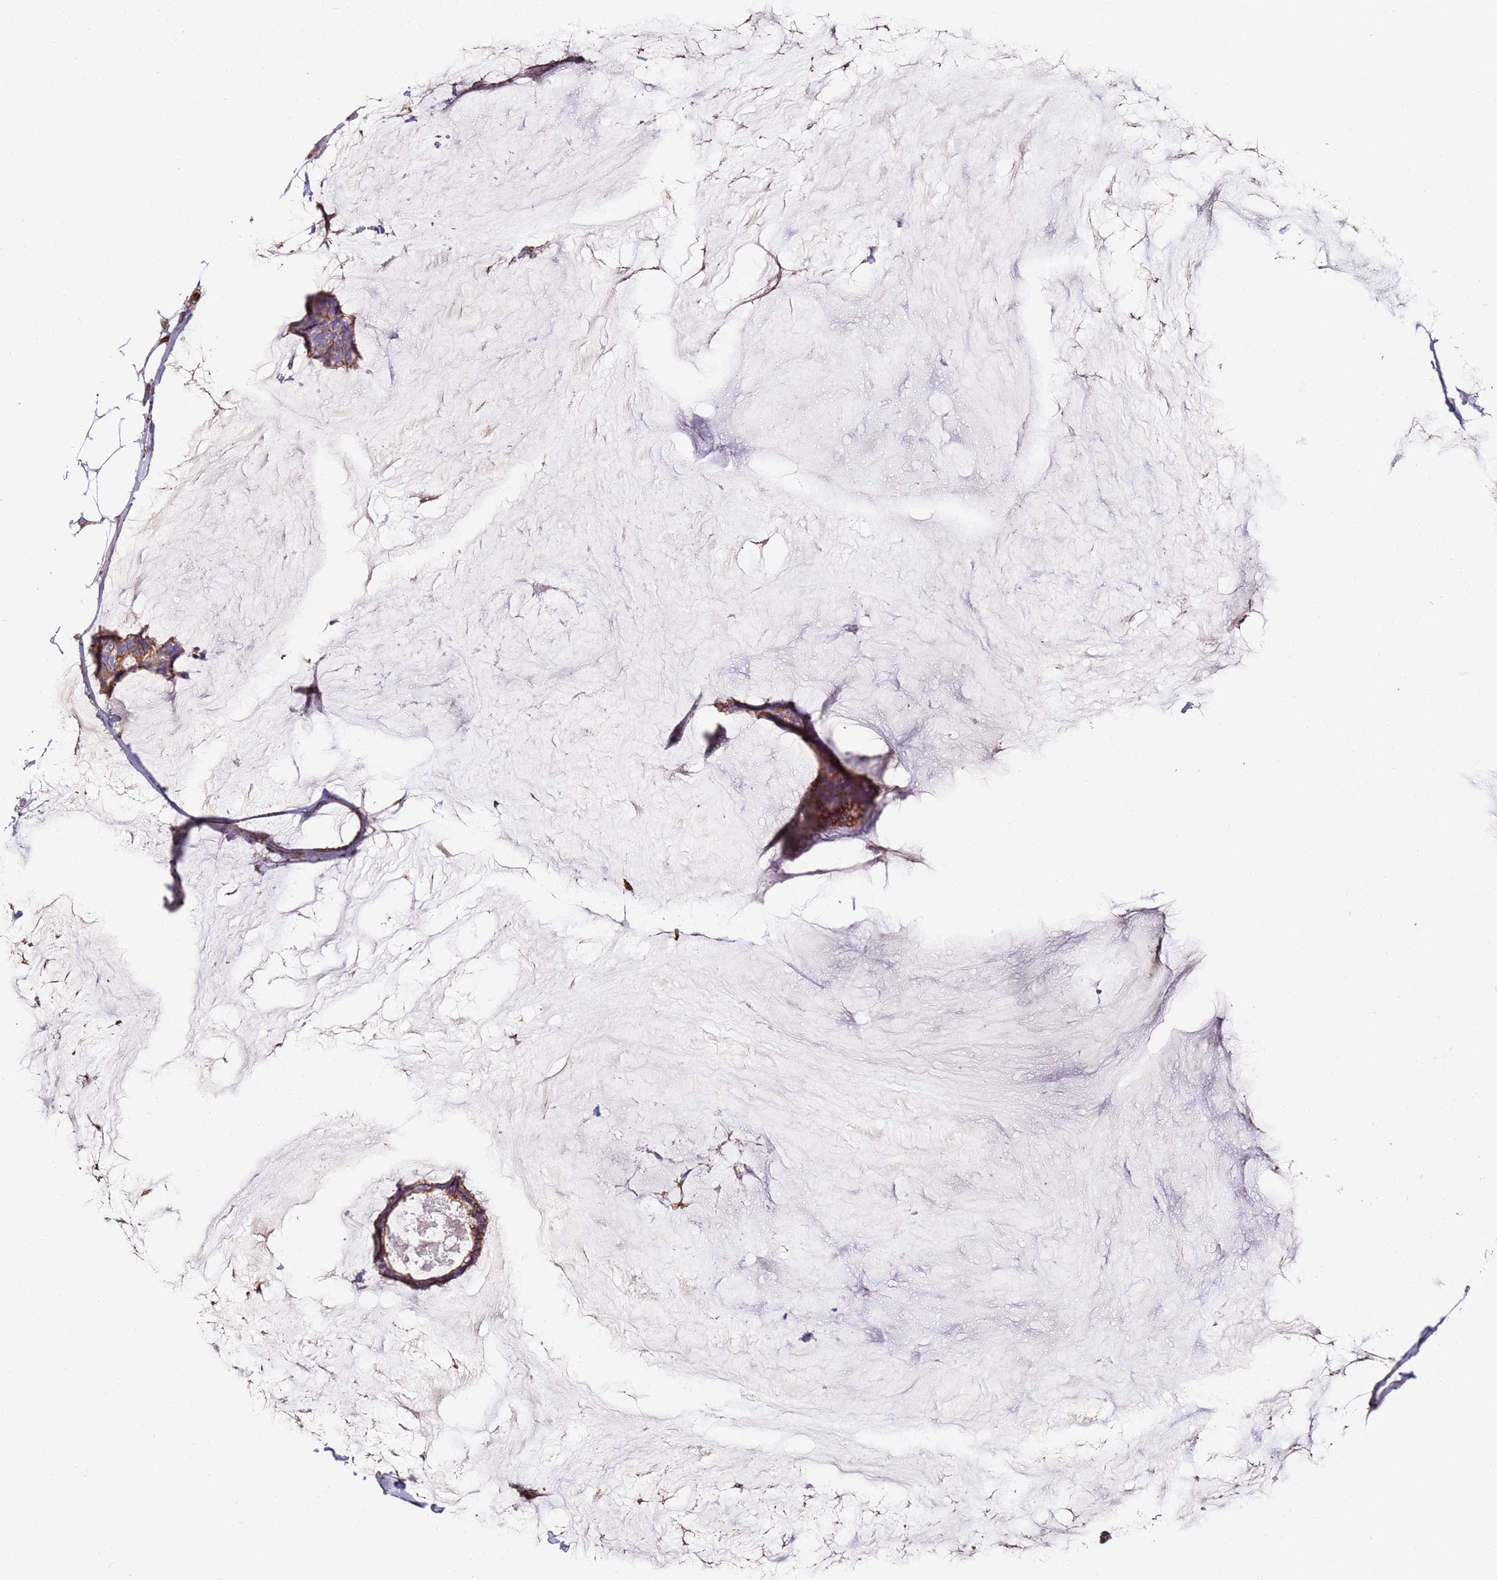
{"staining": {"intensity": "moderate", "quantity": ">75%", "location": "cytoplasmic/membranous"}, "tissue": "breast cancer", "cell_type": "Tumor cells", "image_type": "cancer", "snomed": [{"axis": "morphology", "description": "Duct carcinoma"}, {"axis": "topography", "description": "Breast"}], "caption": "This is an image of immunohistochemistry staining of breast cancer (invasive ductal carcinoma), which shows moderate staining in the cytoplasmic/membranous of tumor cells.", "gene": "ZNF671", "patient": {"sex": "female", "age": 93}}